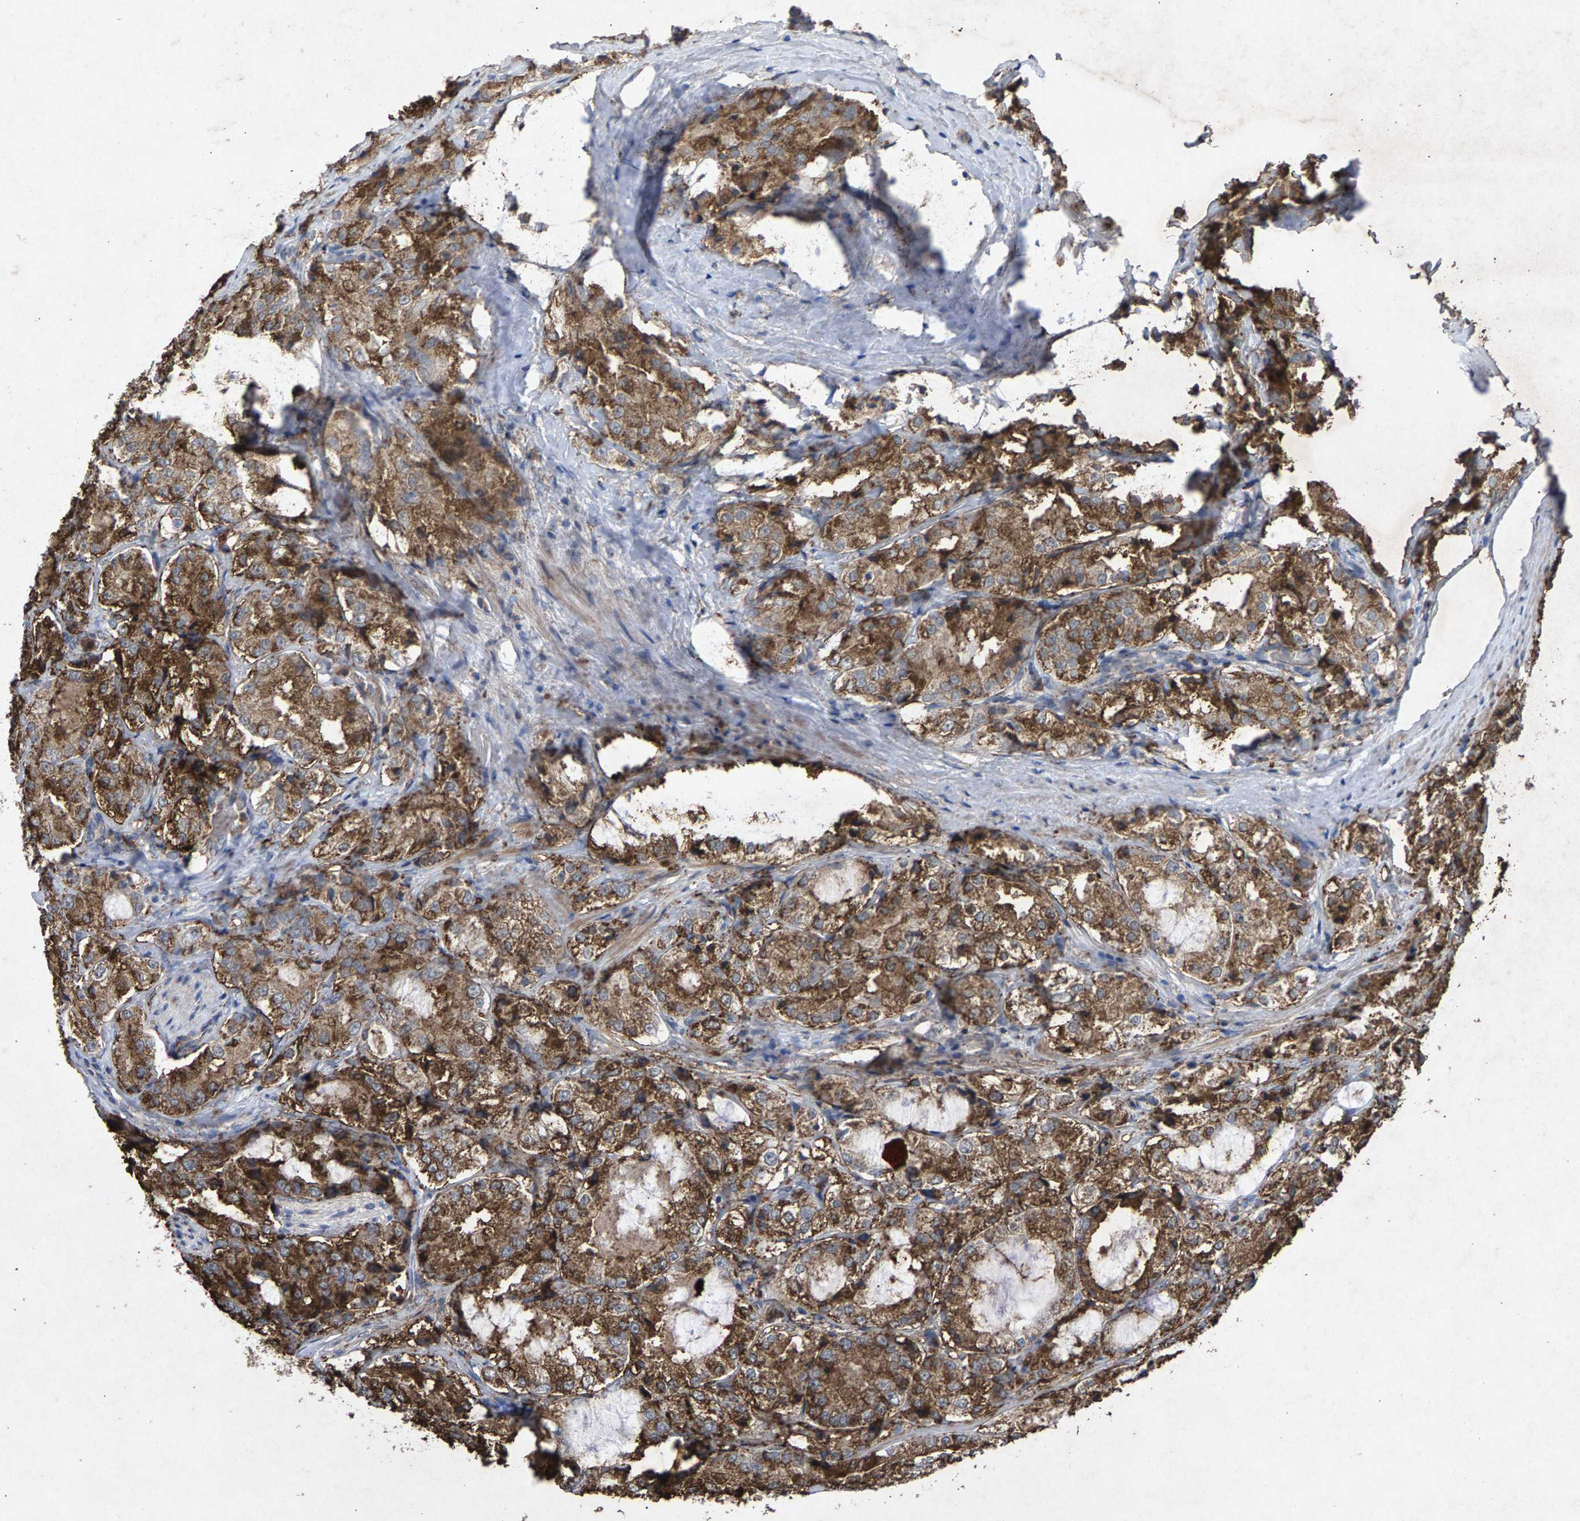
{"staining": {"intensity": "moderate", "quantity": ">75%", "location": "cytoplasmic/membranous"}, "tissue": "prostate cancer", "cell_type": "Tumor cells", "image_type": "cancer", "snomed": [{"axis": "morphology", "description": "Adenocarcinoma, High grade"}, {"axis": "topography", "description": "Prostate"}], "caption": "Immunohistochemical staining of prostate cancer (adenocarcinoma (high-grade)) demonstrates moderate cytoplasmic/membranous protein expression in approximately >75% of tumor cells.", "gene": "MAN2A1", "patient": {"sex": "male", "age": 73}}